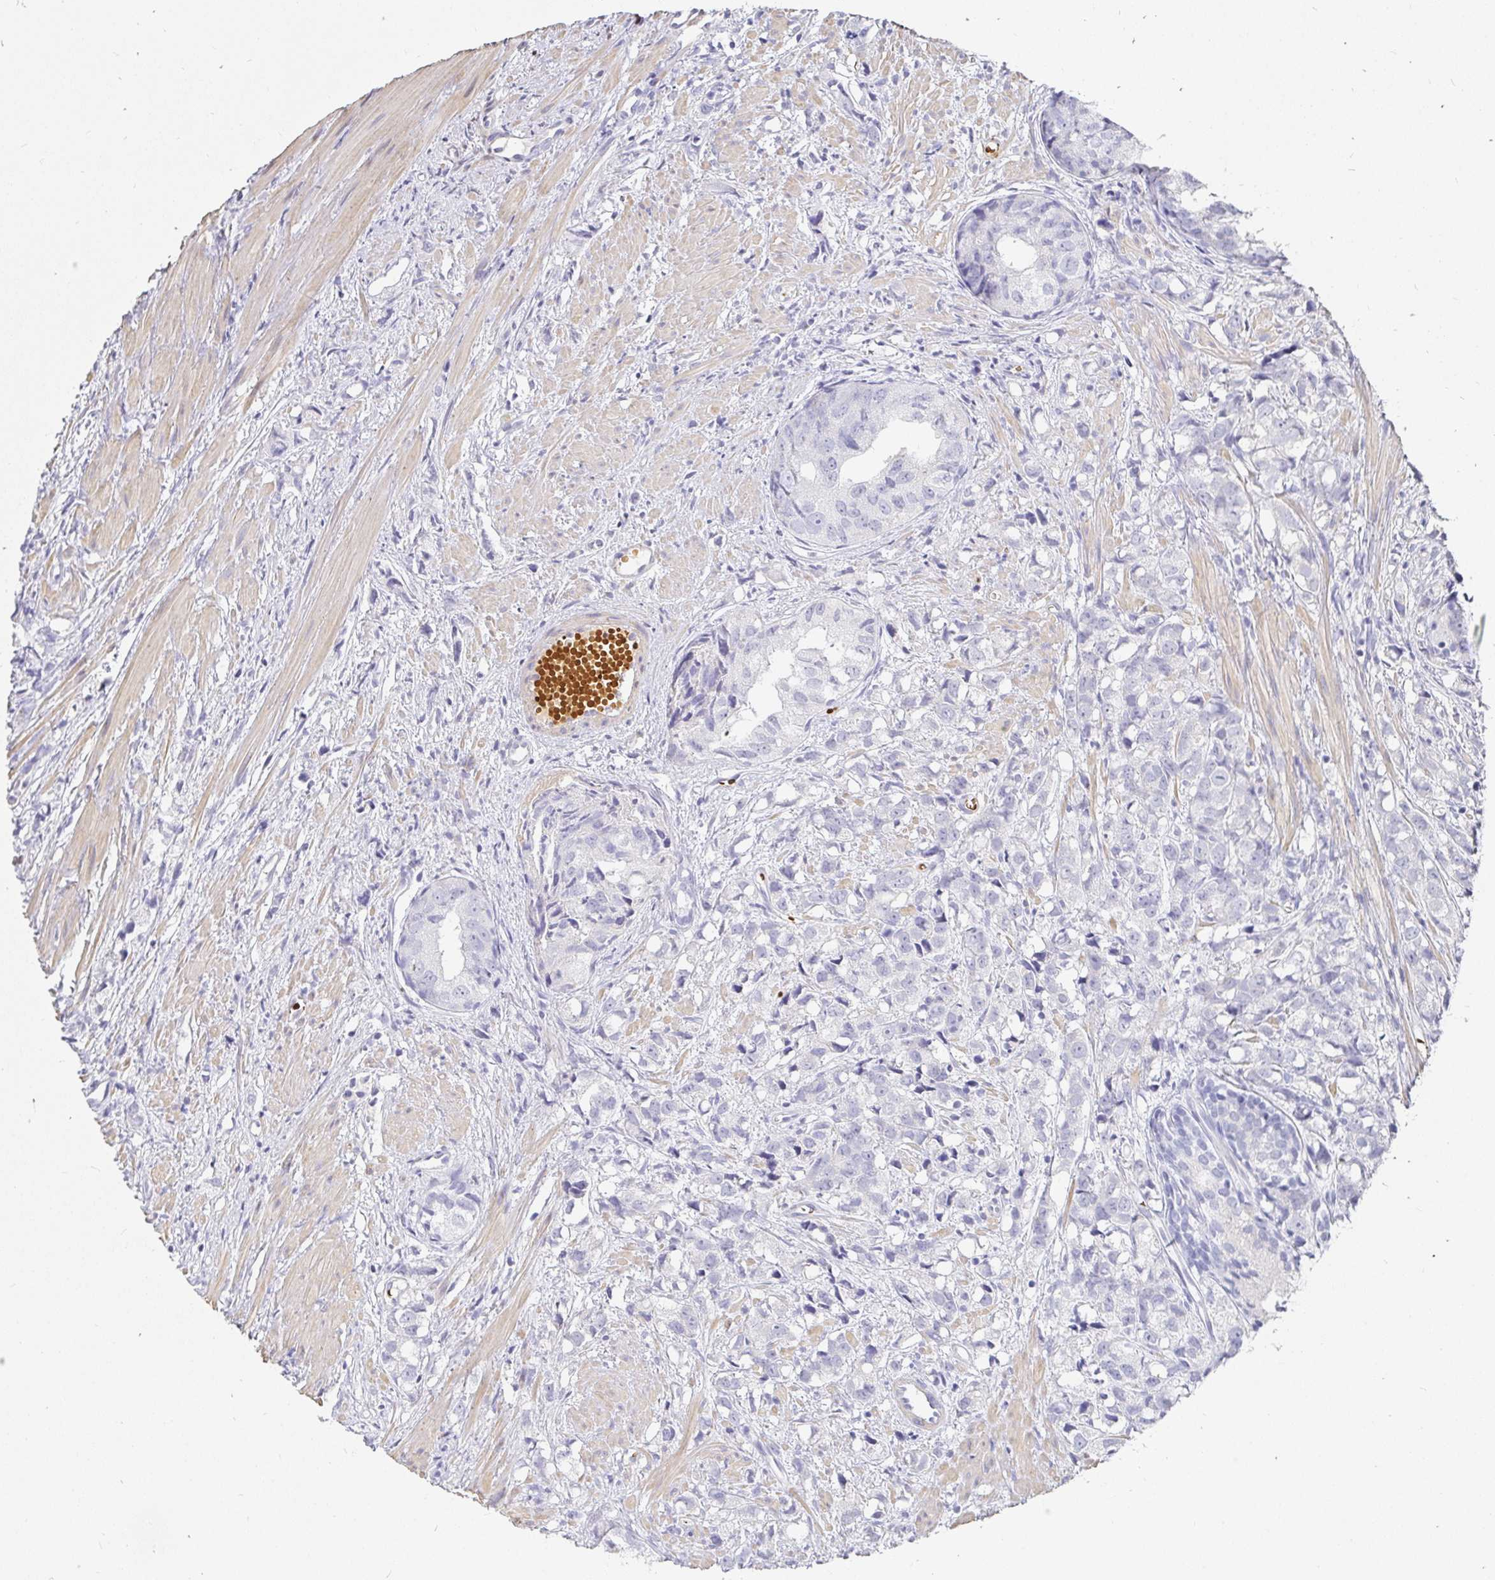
{"staining": {"intensity": "negative", "quantity": "none", "location": "none"}, "tissue": "prostate cancer", "cell_type": "Tumor cells", "image_type": "cancer", "snomed": [{"axis": "morphology", "description": "Adenocarcinoma, High grade"}, {"axis": "topography", "description": "Prostate"}], "caption": "IHC photomicrograph of neoplastic tissue: human adenocarcinoma (high-grade) (prostate) stained with DAB shows no significant protein expression in tumor cells.", "gene": "FGF21", "patient": {"sex": "male", "age": 58}}